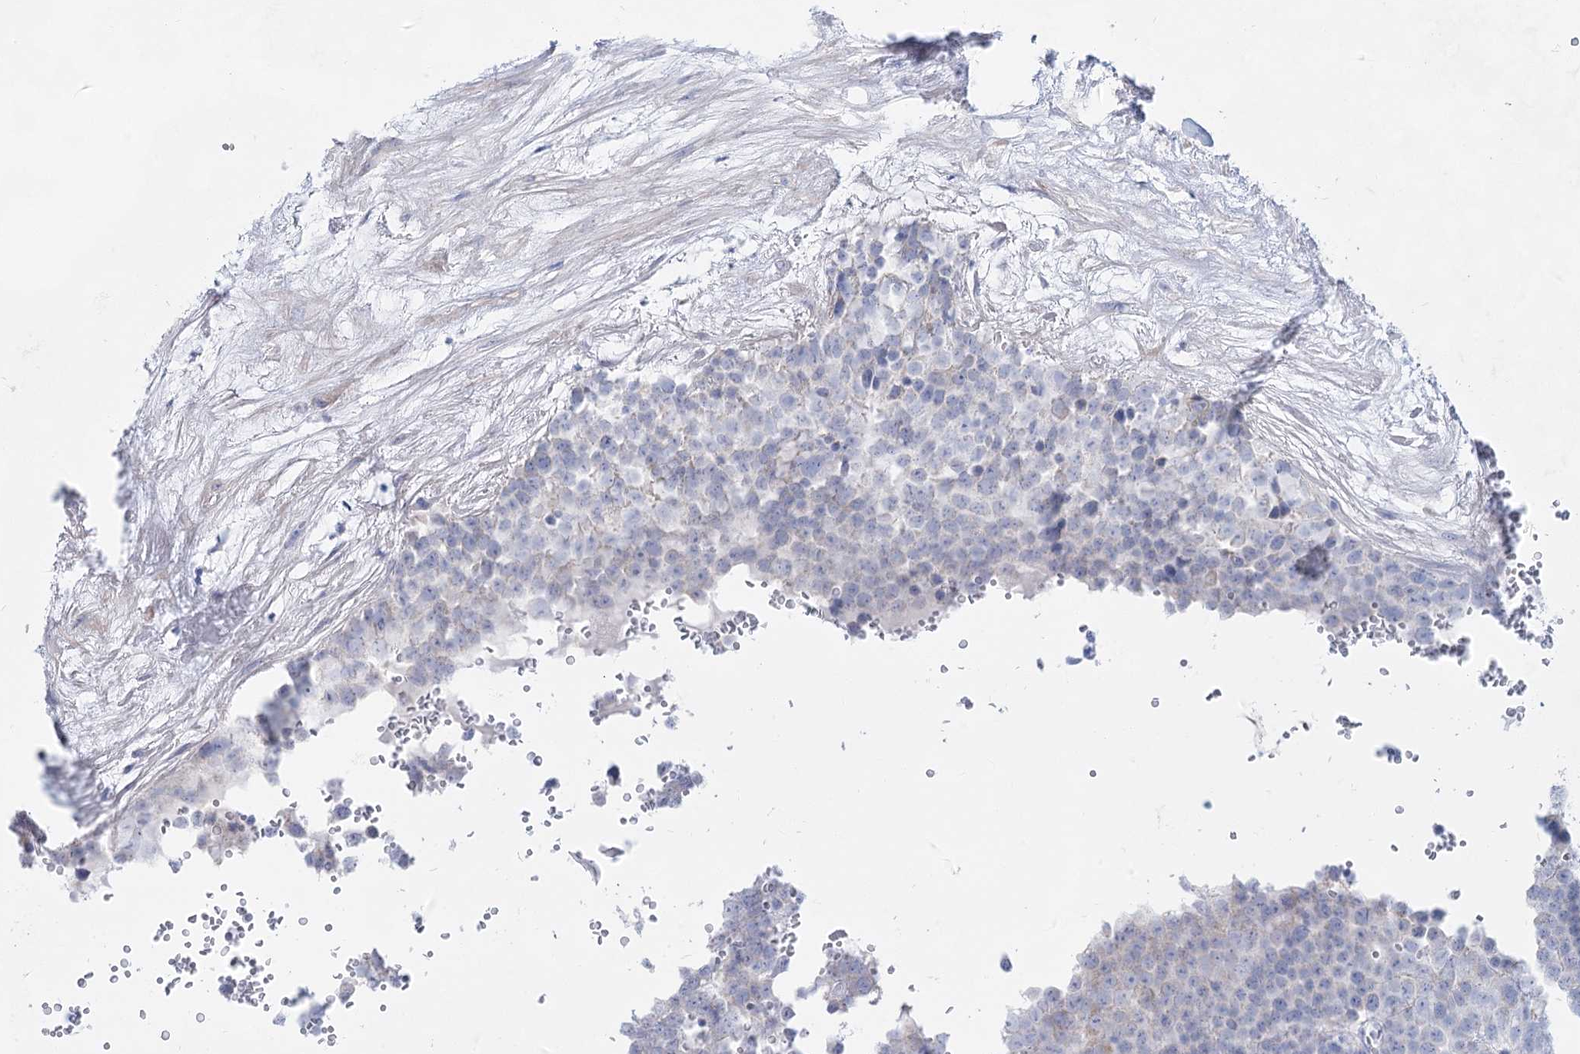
{"staining": {"intensity": "negative", "quantity": "none", "location": "none"}, "tissue": "testis cancer", "cell_type": "Tumor cells", "image_type": "cancer", "snomed": [{"axis": "morphology", "description": "Seminoma, NOS"}, {"axis": "topography", "description": "Testis"}], "caption": "An image of human testis cancer (seminoma) is negative for staining in tumor cells. (Brightfield microscopy of DAB (3,3'-diaminobenzidine) IHC at high magnification).", "gene": "ACRV1", "patient": {"sex": "male", "age": 71}}